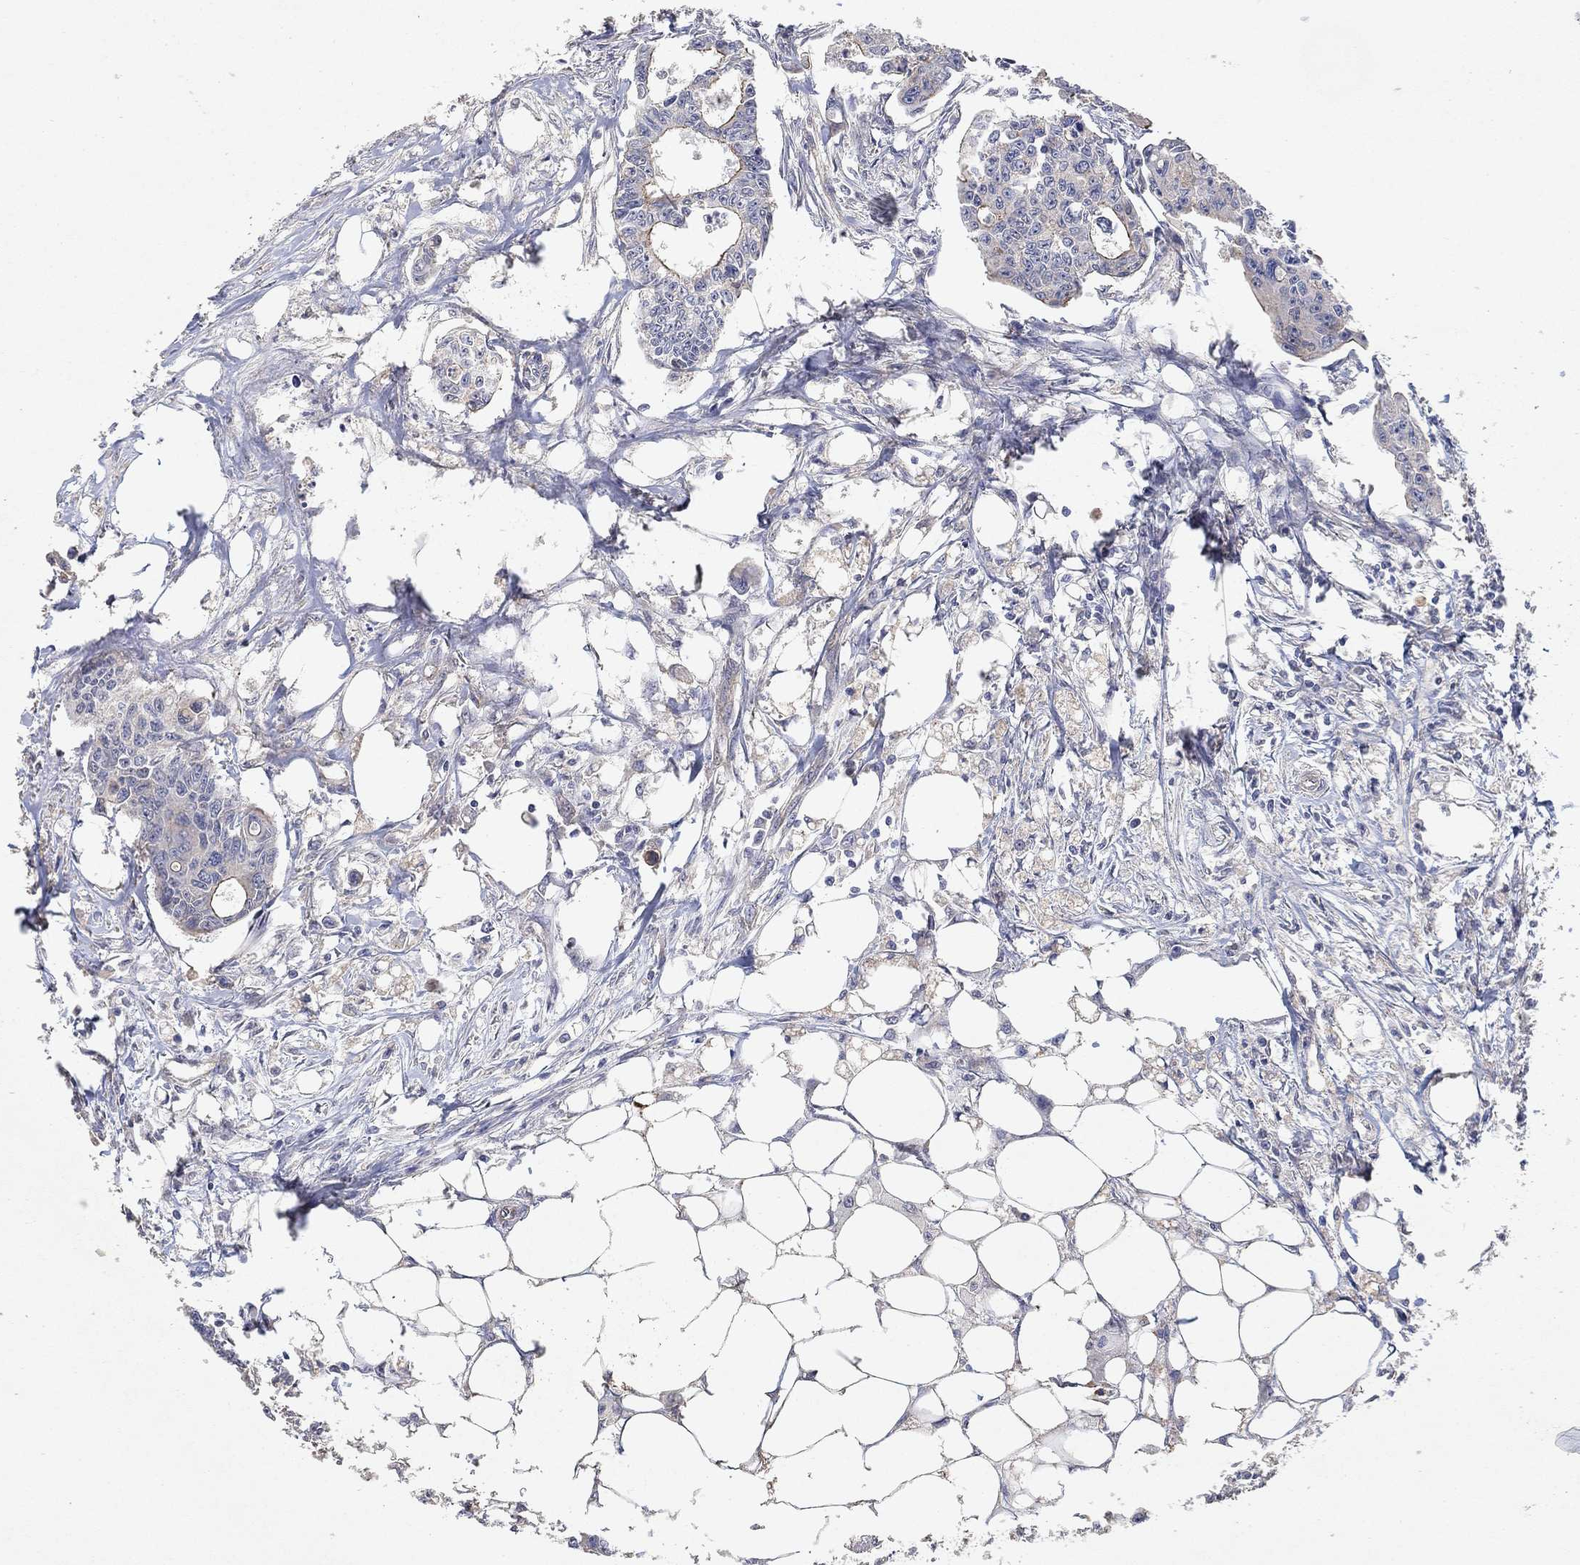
{"staining": {"intensity": "strong", "quantity": "<25%", "location": "cytoplasmic/membranous"}, "tissue": "colorectal cancer", "cell_type": "Tumor cells", "image_type": "cancer", "snomed": [{"axis": "morphology", "description": "Adenocarcinoma, NOS"}, {"axis": "topography", "description": "Colon"}], "caption": "Immunohistochemistry histopathology image of human colorectal cancer (adenocarcinoma) stained for a protein (brown), which exhibits medium levels of strong cytoplasmic/membranous positivity in about <25% of tumor cells.", "gene": "MCUR1", "patient": {"sex": "male", "age": 70}}